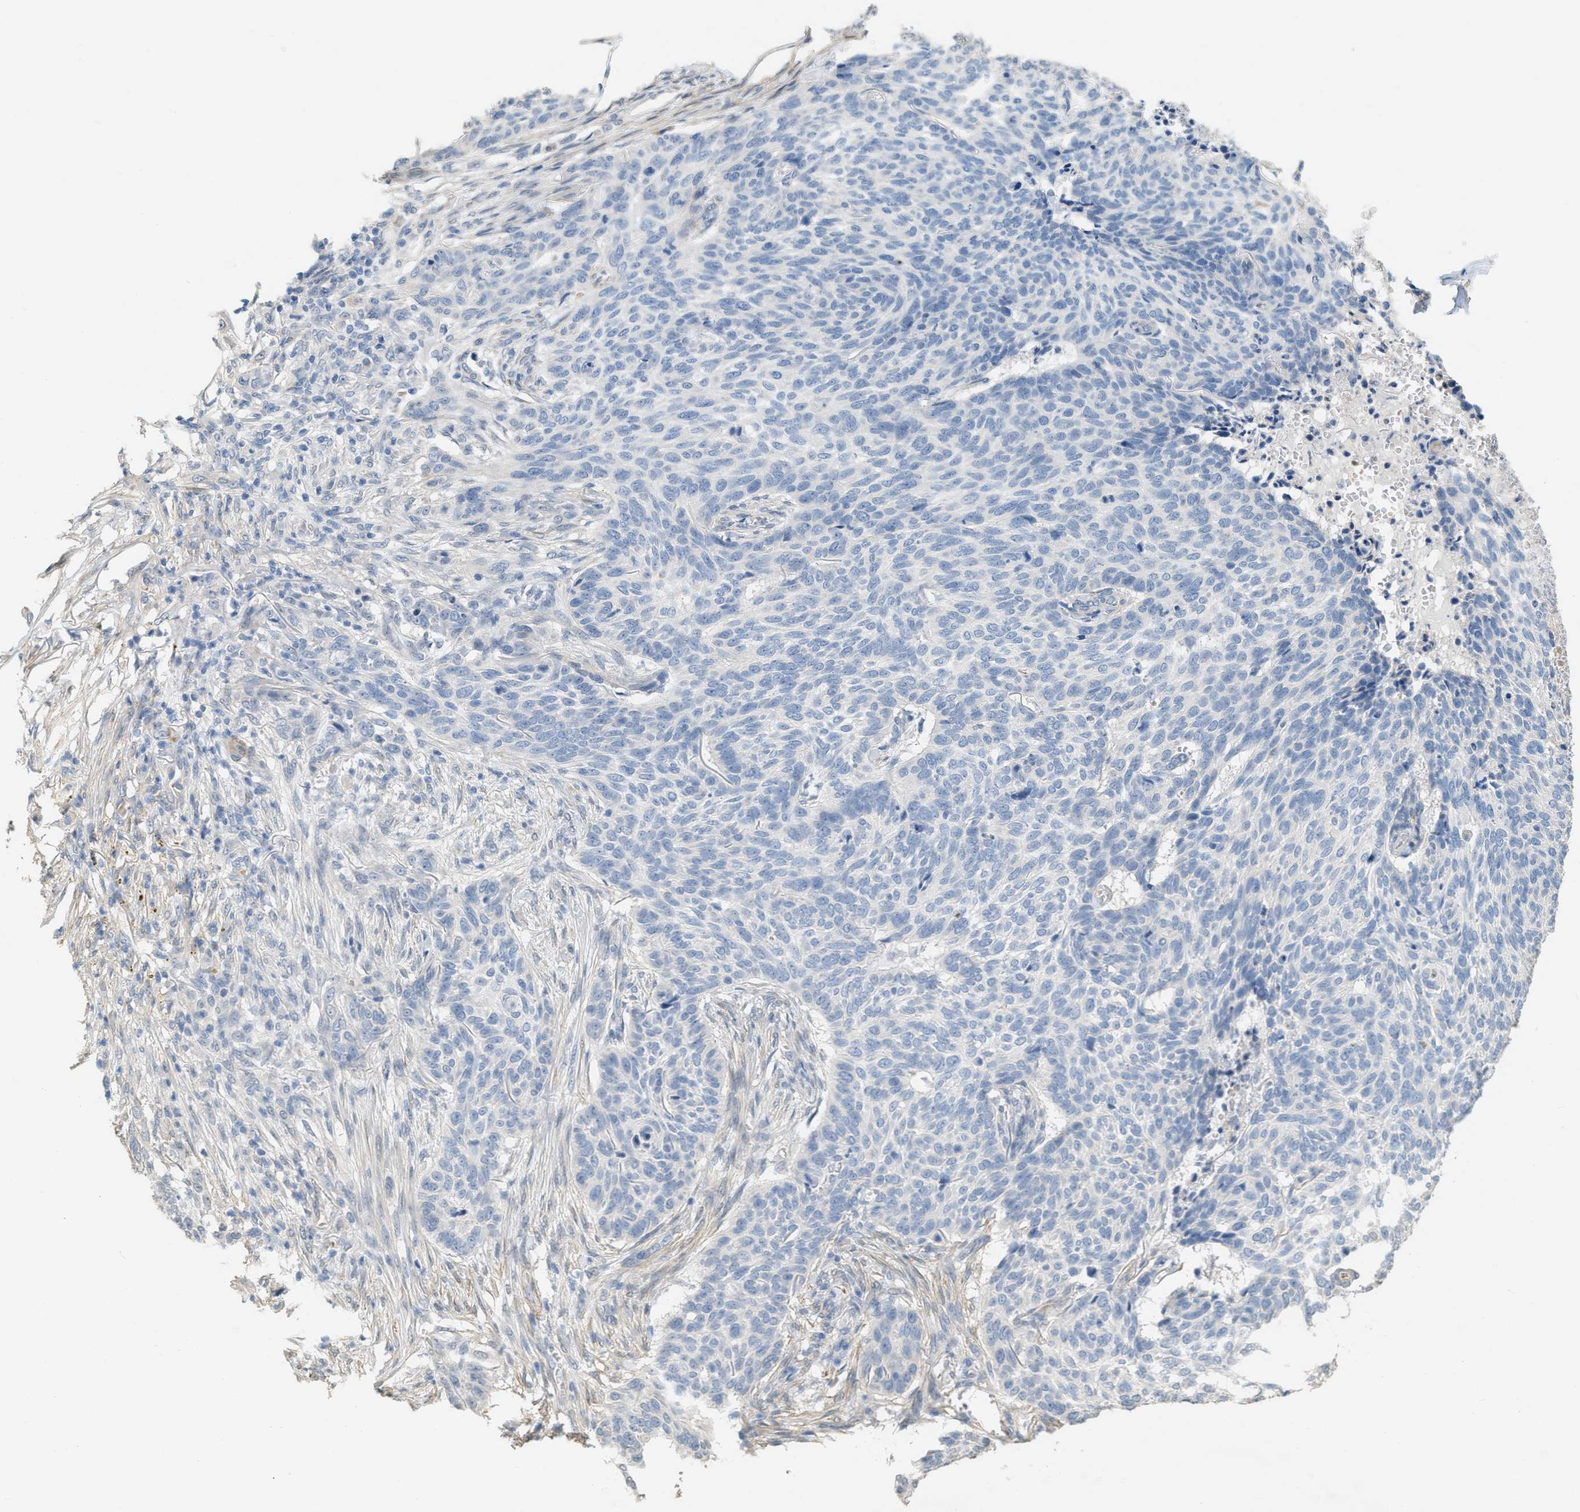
{"staining": {"intensity": "negative", "quantity": "none", "location": "none"}, "tissue": "skin cancer", "cell_type": "Tumor cells", "image_type": "cancer", "snomed": [{"axis": "morphology", "description": "Basal cell carcinoma"}, {"axis": "topography", "description": "Skin"}], "caption": "Immunohistochemistry (IHC) histopathology image of human skin basal cell carcinoma stained for a protein (brown), which exhibits no staining in tumor cells.", "gene": "MRS2", "patient": {"sex": "male", "age": 85}}